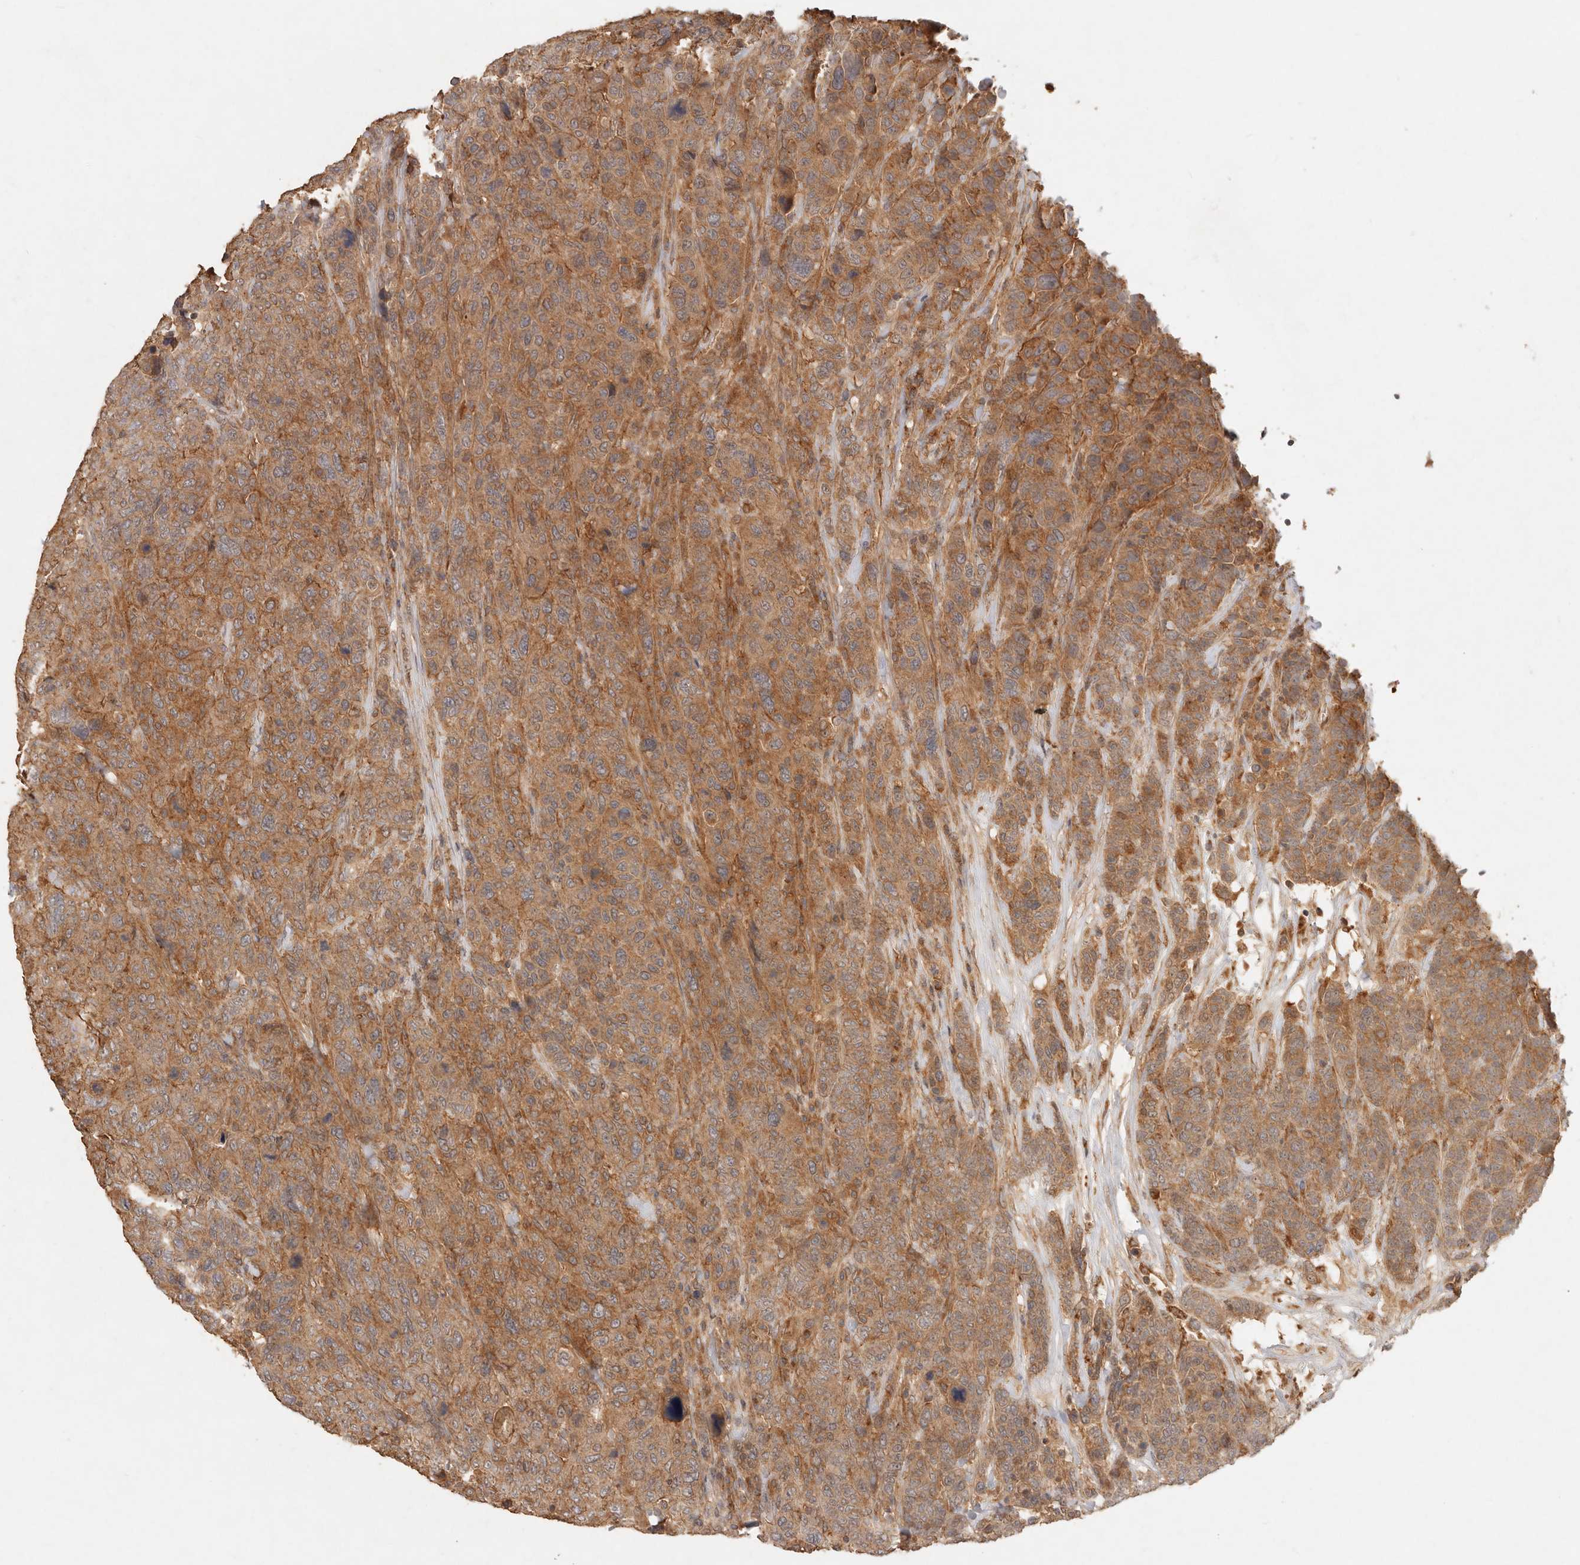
{"staining": {"intensity": "moderate", "quantity": ">75%", "location": "cytoplasmic/membranous"}, "tissue": "breast cancer", "cell_type": "Tumor cells", "image_type": "cancer", "snomed": [{"axis": "morphology", "description": "Duct carcinoma"}, {"axis": "topography", "description": "Breast"}], "caption": "Protein staining of breast infiltrating ductal carcinoma tissue displays moderate cytoplasmic/membranous expression in approximately >75% of tumor cells.", "gene": "HECTD3", "patient": {"sex": "female", "age": 37}}